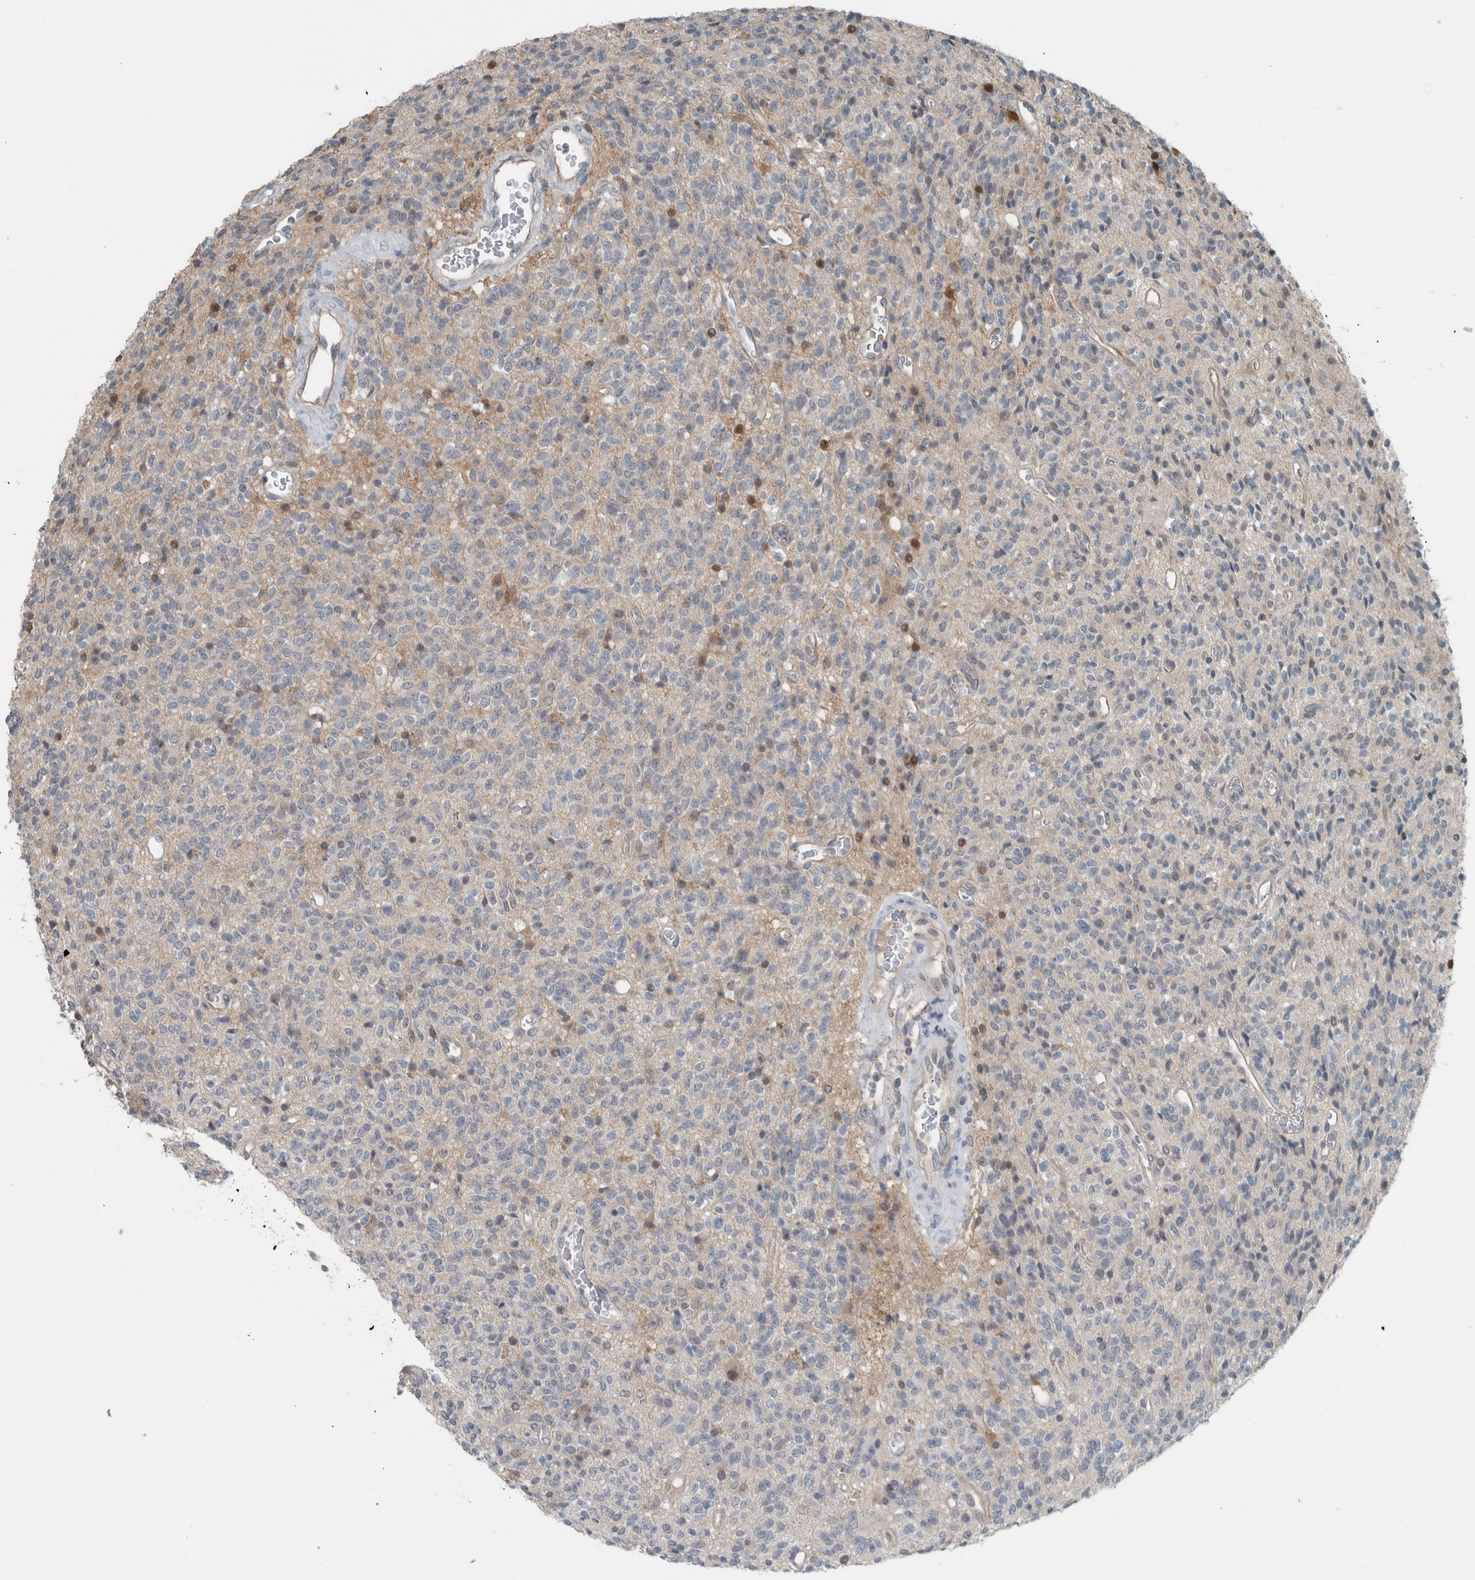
{"staining": {"intensity": "negative", "quantity": "none", "location": "none"}, "tissue": "glioma", "cell_type": "Tumor cells", "image_type": "cancer", "snomed": [{"axis": "morphology", "description": "Glioma, malignant, High grade"}, {"axis": "topography", "description": "Brain"}], "caption": "Glioma was stained to show a protein in brown. There is no significant expression in tumor cells.", "gene": "RALGDS", "patient": {"sex": "male", "age": 34}}